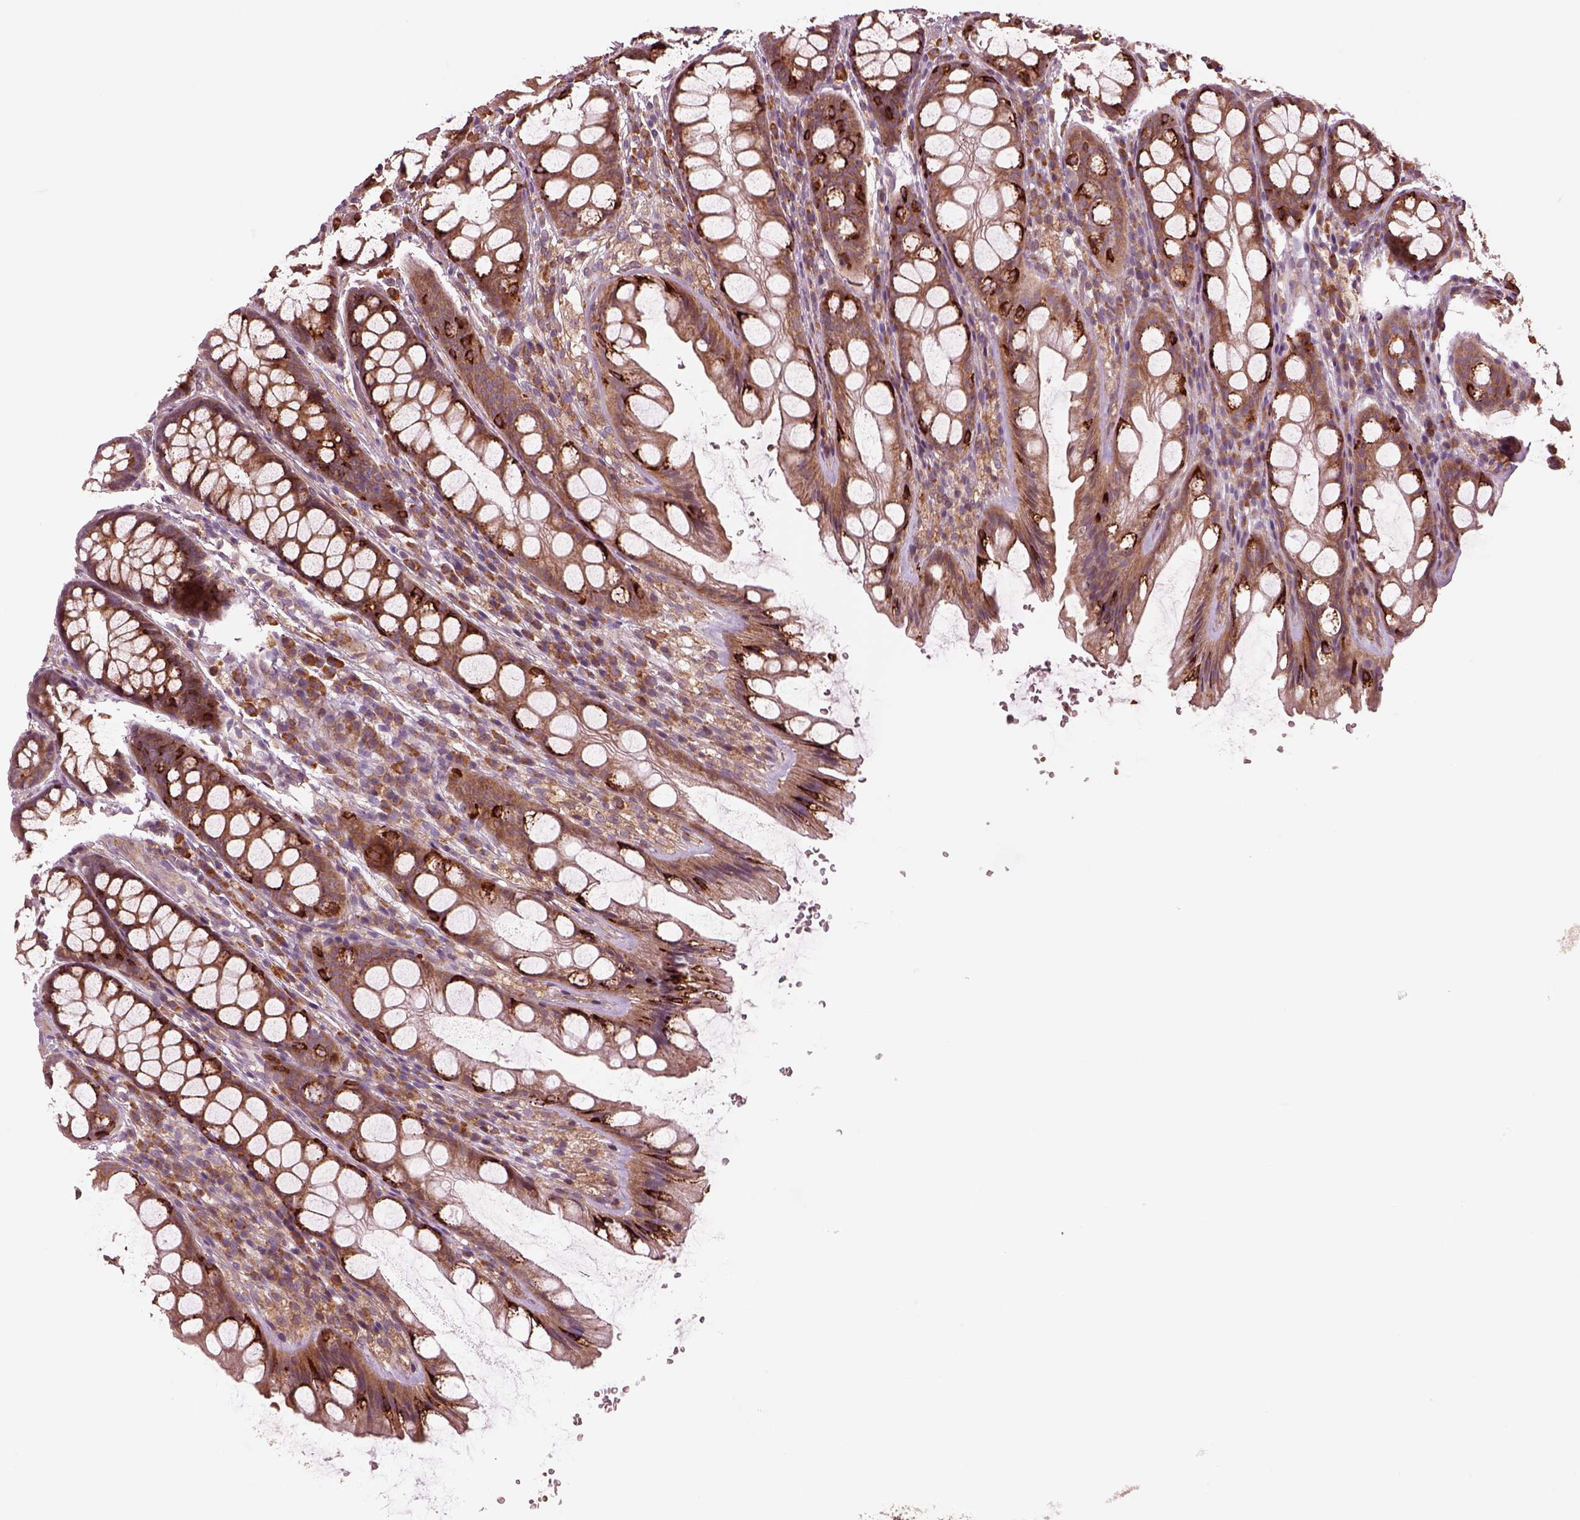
{"staining": {"intensity": "weak", "quantity": ">75%", "location": "cytoplasmic/membranous"}, "tissue": "colon", "cell_type": "Endothelial cells", "image_type": "normal", "snomed": [{"axis": "morphology", "description": "Normal tissue, NOS"}, {"axis": "topography", "description": "Colon"}], "caption": "A high-resolution histopathology image shows immunohistochemistry (IHC) staining of normal colon, which demonstrates weak cytoplasmic/membranous staining in about >75% of endothelial cells.", "gene": "ASCC2", "patient": {"sex": "male", "age": 47}}